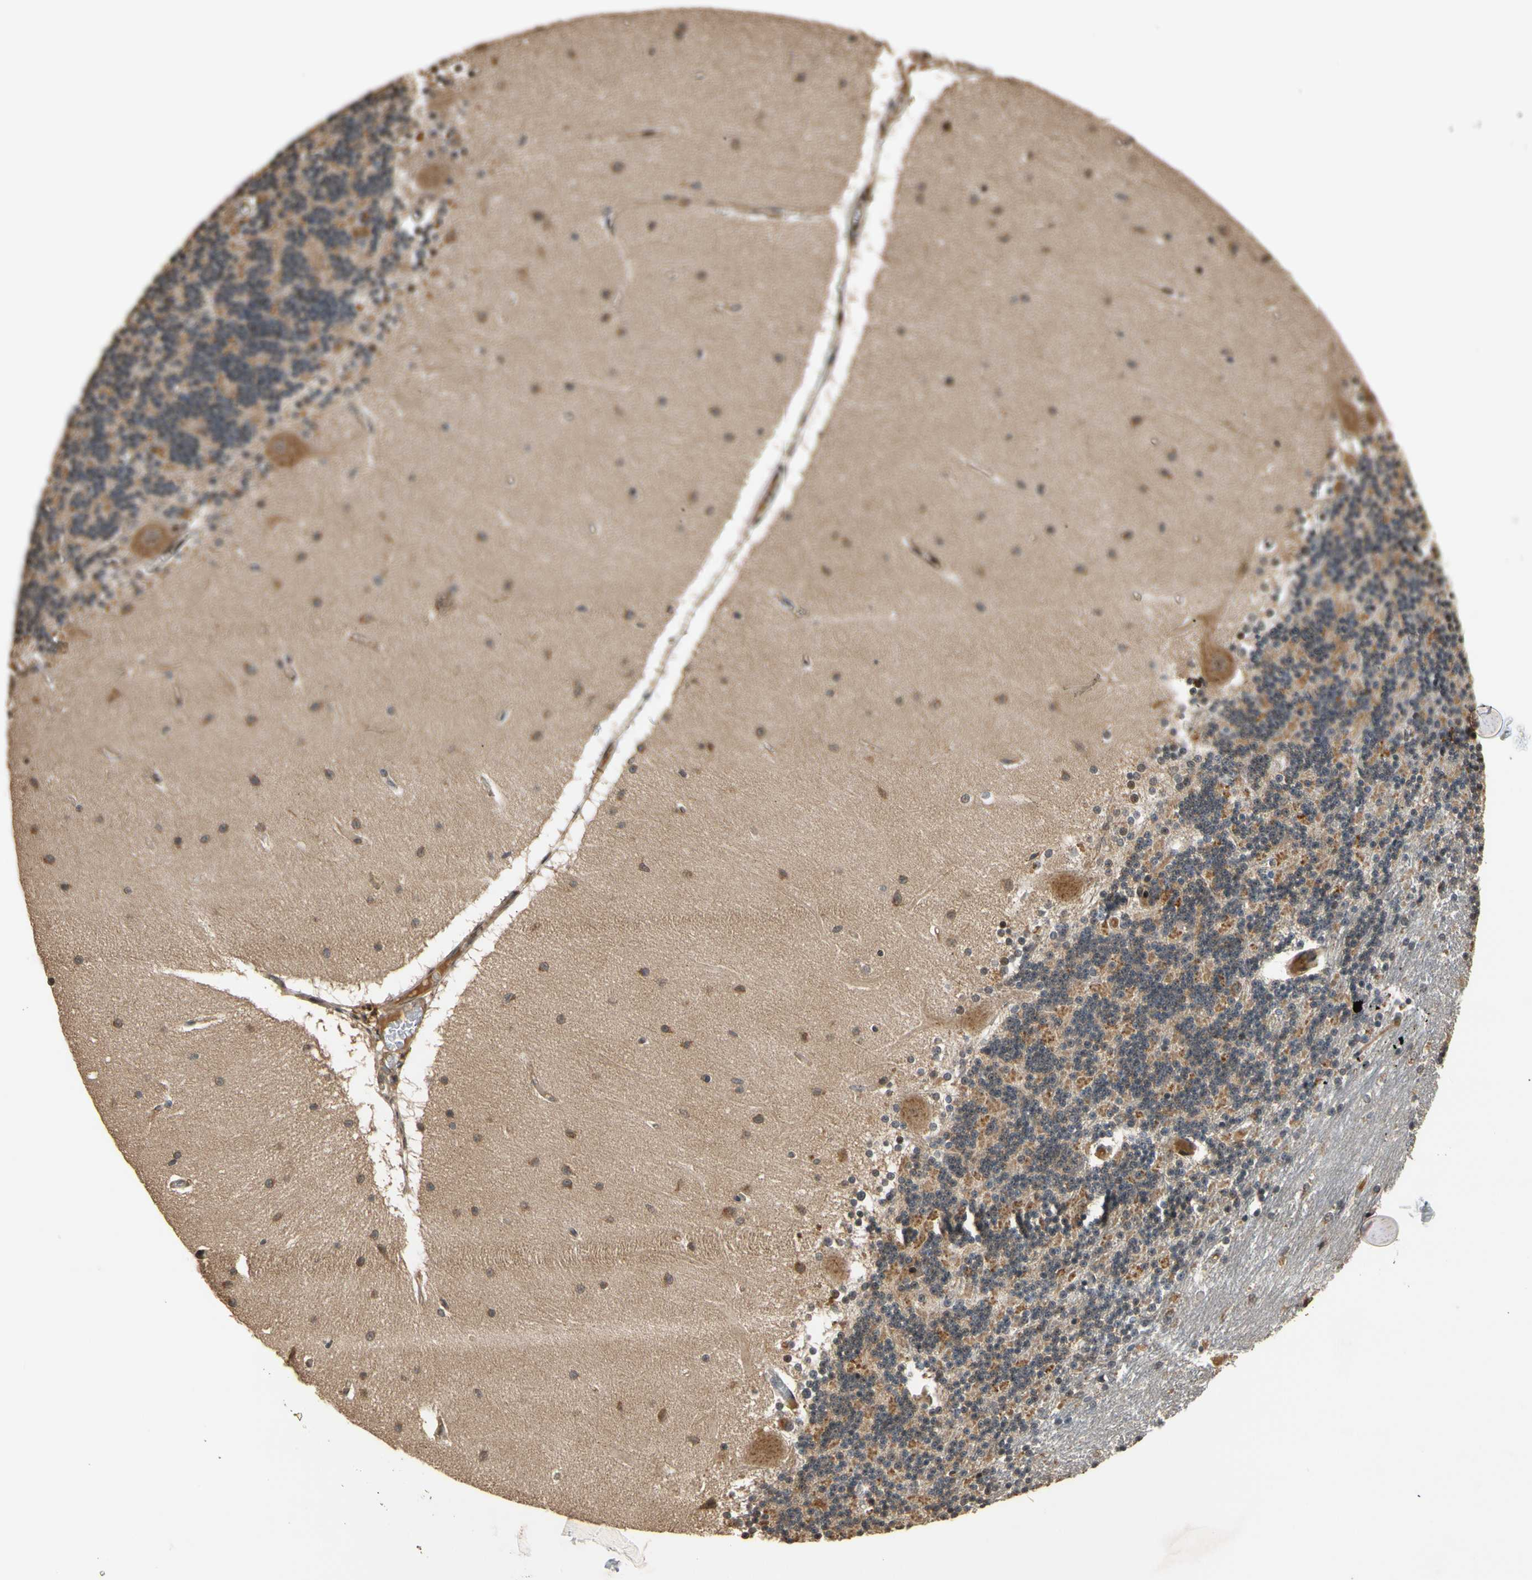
{"staining": {"intensity": "moderate", "quantity": "25%-75%", "location": "cytoplasmic/membranous,nuclear"}, "tissue": "cerebellum", "cell_type": "Cells in granular layer", "image_type": "normal", "snomed": [{"axis": "morphology", "description": "Normal tissue, NOS"}, {"axis": "topography", "description": "Cerebellum"}], "caption": "Cells in granular layer reveal medium levels of moderate cytoplasmic/membranous,nuclear expression in approximately 25%-75% of cells in normal cerebellum.", "gene": "TMEM230", "patient": {"sex": "female", "age": 54}}